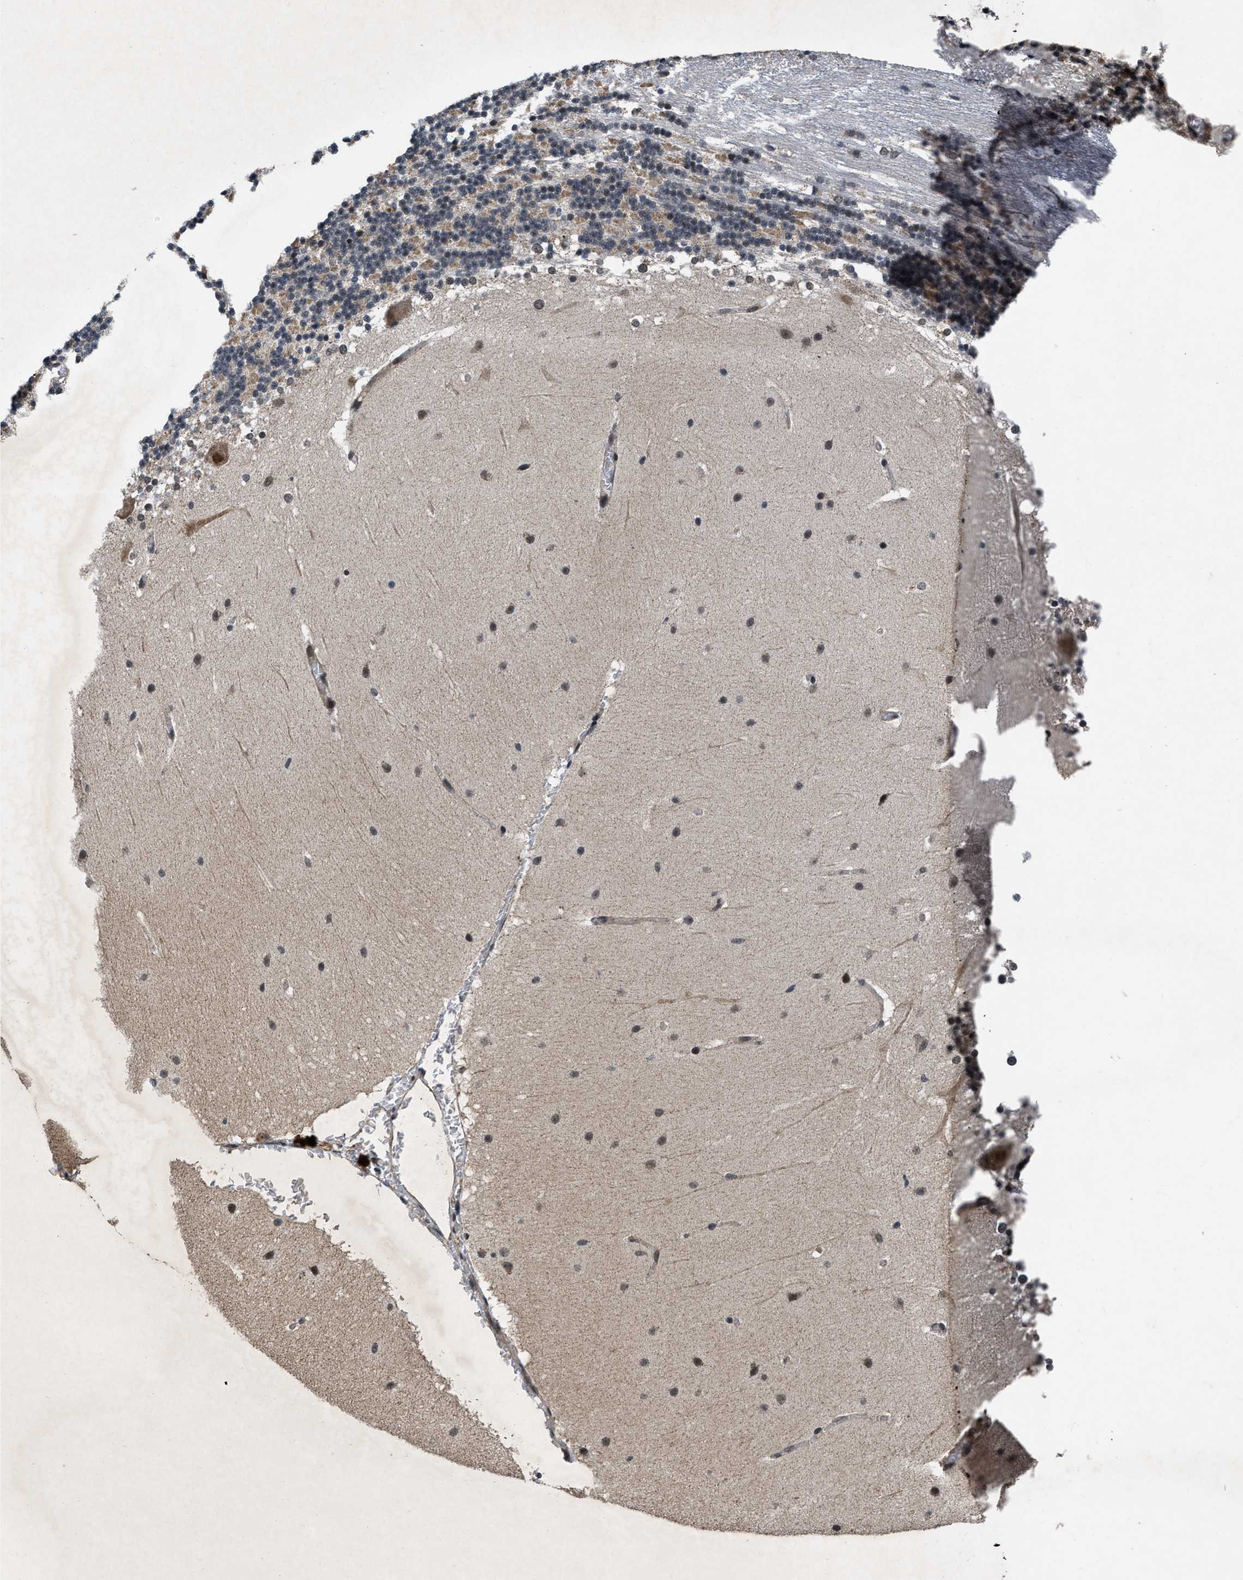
{"staining": {"intensity": "moderate", "quantity": "25%-75%", "location": "cytoplasmic/membranous,nuclear"}, "tissue": "cerebellum", "cell_type": "Cells in granular layer", "image_type": "normal", "snomed": [{"axis": "morphology", "description": "Normal tissue, NOS"}, {"axis": "topography", "description": "Cerebellum"}], "caption": "Immunohistochemistry (DAB) staining of benign cerebellum exhibits moderate cytoplasmic/membranous,nuclear protein positivity in approximately 25%-75% of cells in granular layer.", "gene": "ZNHIT1", "patient": {"sex": "female", "age": 19}}